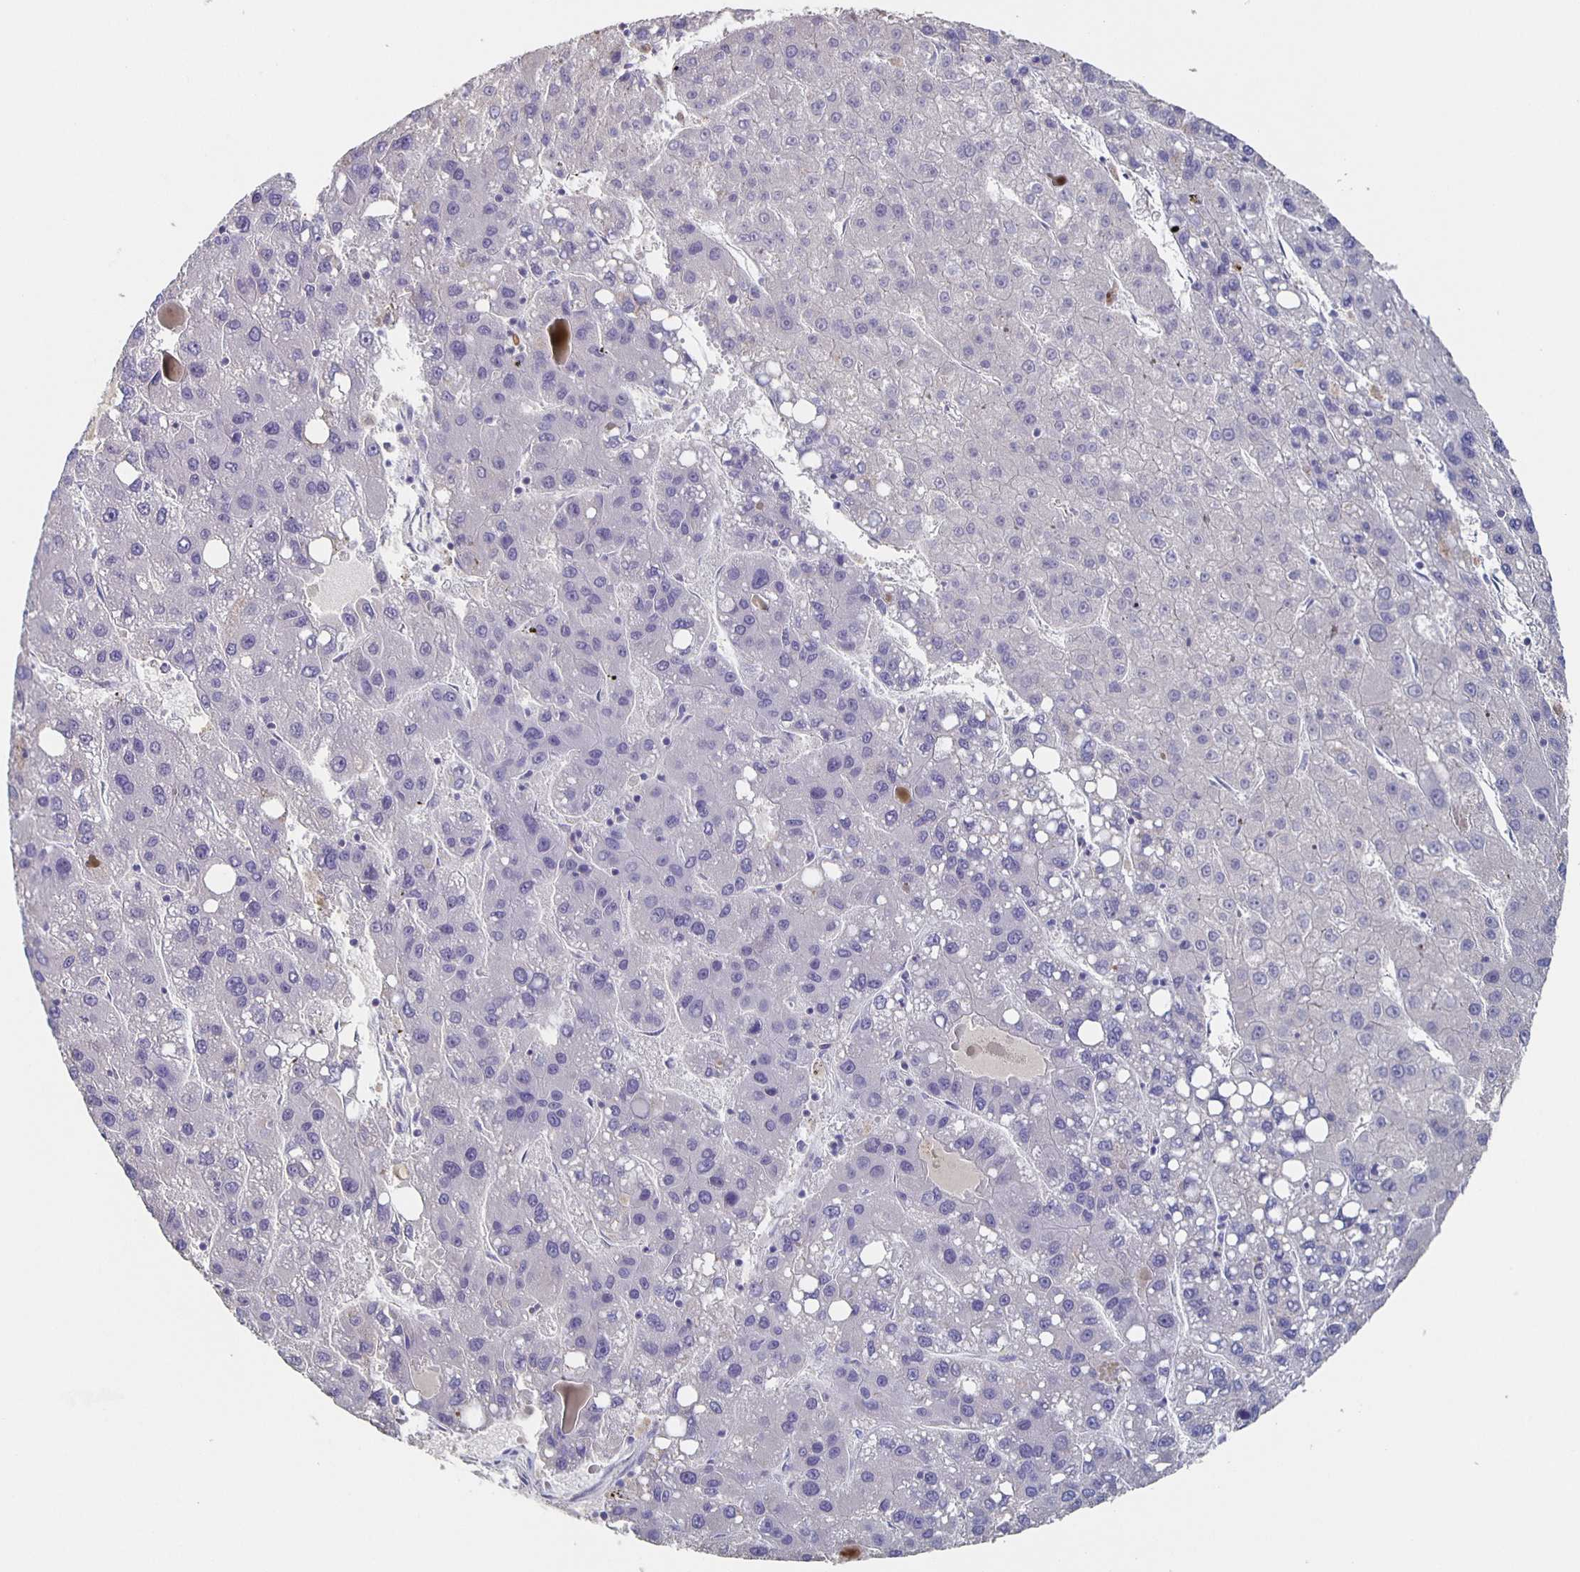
{"staining": {"intensity": "negative", "quantity": "none", "location": "none"}, "tissue": "liver cancer", "cell_type": "Tumor cells", "image_type": "cancer", "snomed": [{"axis": "morphology", "description": "Carcinoma, Hepatocellular, NOS"}, {"axis": "topography", "description": "Liver"}], "caption": "Tumor cells show no significant staining in liver cancer. (Brightfield microscopy of DAB (3,3'-diaminobenzidine) IHC at high magnification).", "gene": "CACNA2D2", "patient": {"sex": "female", "age": 82}}